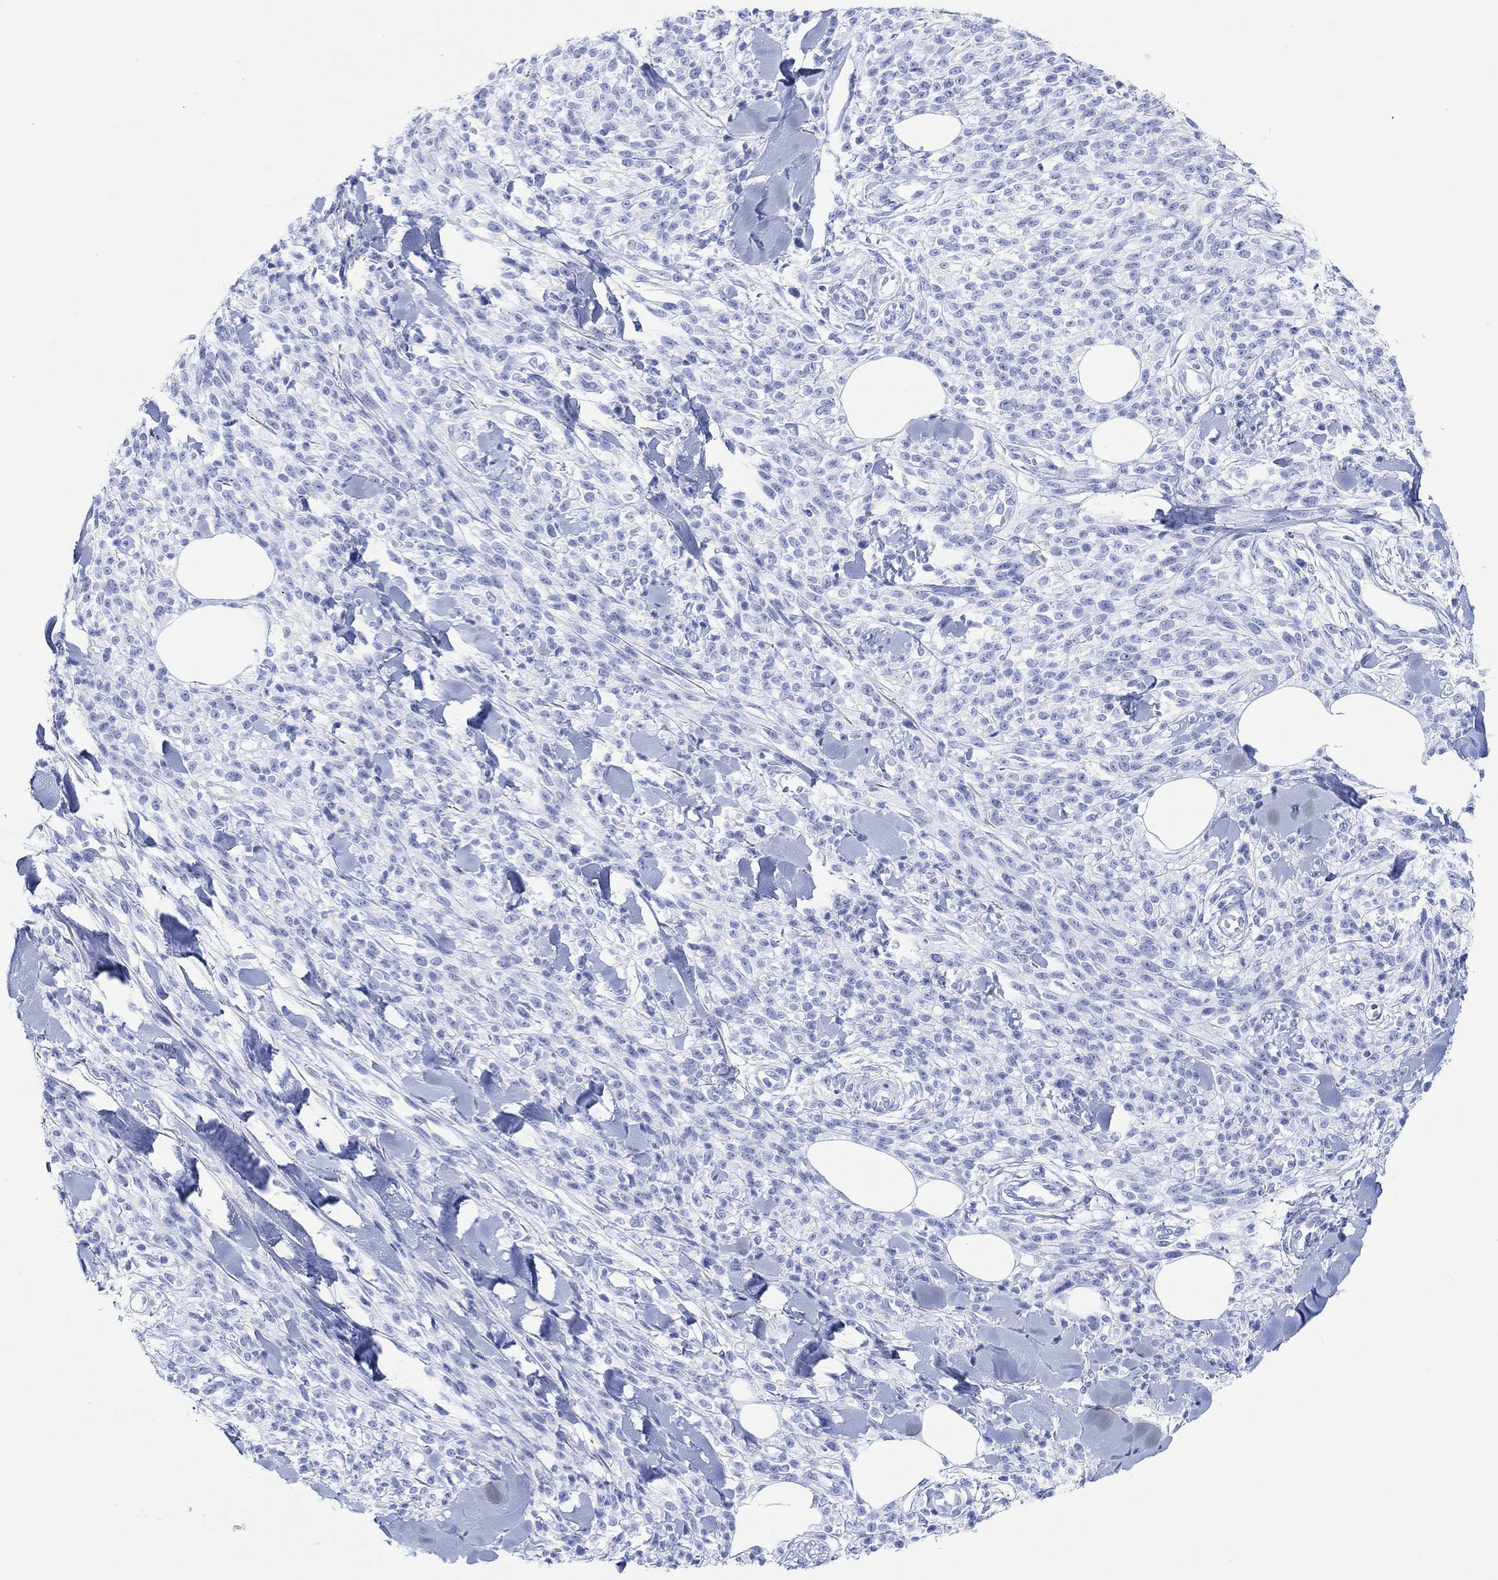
{"staining": {"intensity": "negative", "quantity": "none", "location": "none"}, "tissue": "melanoma", "cell_type": "Tumor cells", "image_type": "cancer", "snomed": [{"axis": "morphology", "description": "Malignant melanoma, NOS"}, {"axis": "topography", "description": "Skin"}, {"axis": "topography", "description": "Skin of trunk"}], "caption": "Tumor cells are negative for brown protein staining in malignant melanoma. (DAB (3,3'-diaminobenzidine) immunohistochemistry visualized using brightfield microscopy, high magnification).", "gene": "ANKRD33", "patient": {"sex": "male", "age": 74}}